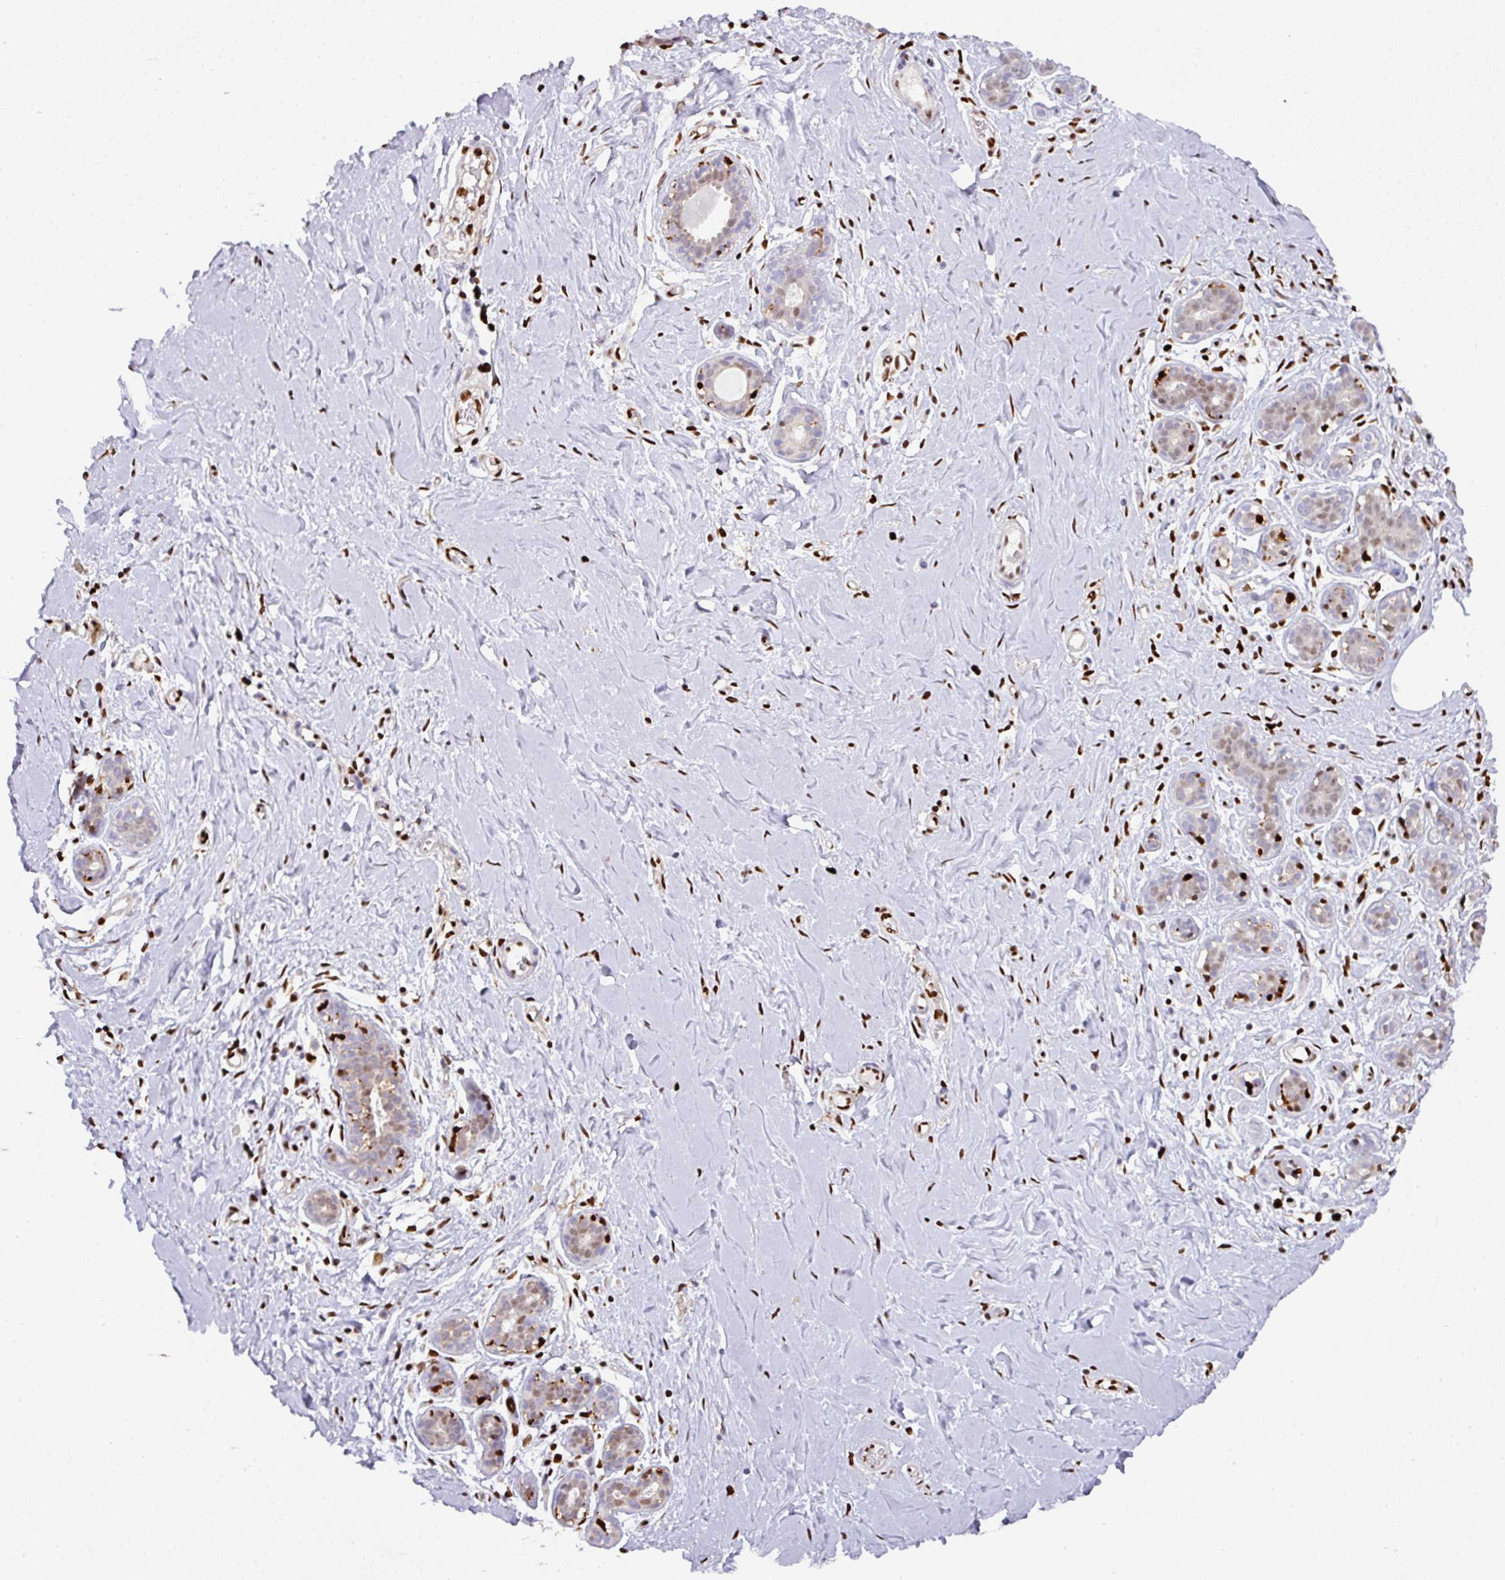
{"staining": {"intensity": "negative", "quantity": "none", "location": "none"}, "tissue": "breast", "cell_type": "Adipocytes", "image_type": "normal", "snomed": [{"axis": "morphology", "description": "Normal tissue, NOS"}, {"axis": "topography", "description": "Breast"}], "caption": "Immunohistochemistry image of benign breast stained for a protein (brown), which shows no expression in adipocytes.", "gene": "SAMHD1", "patient": {"sex": "female", "age": 27}}